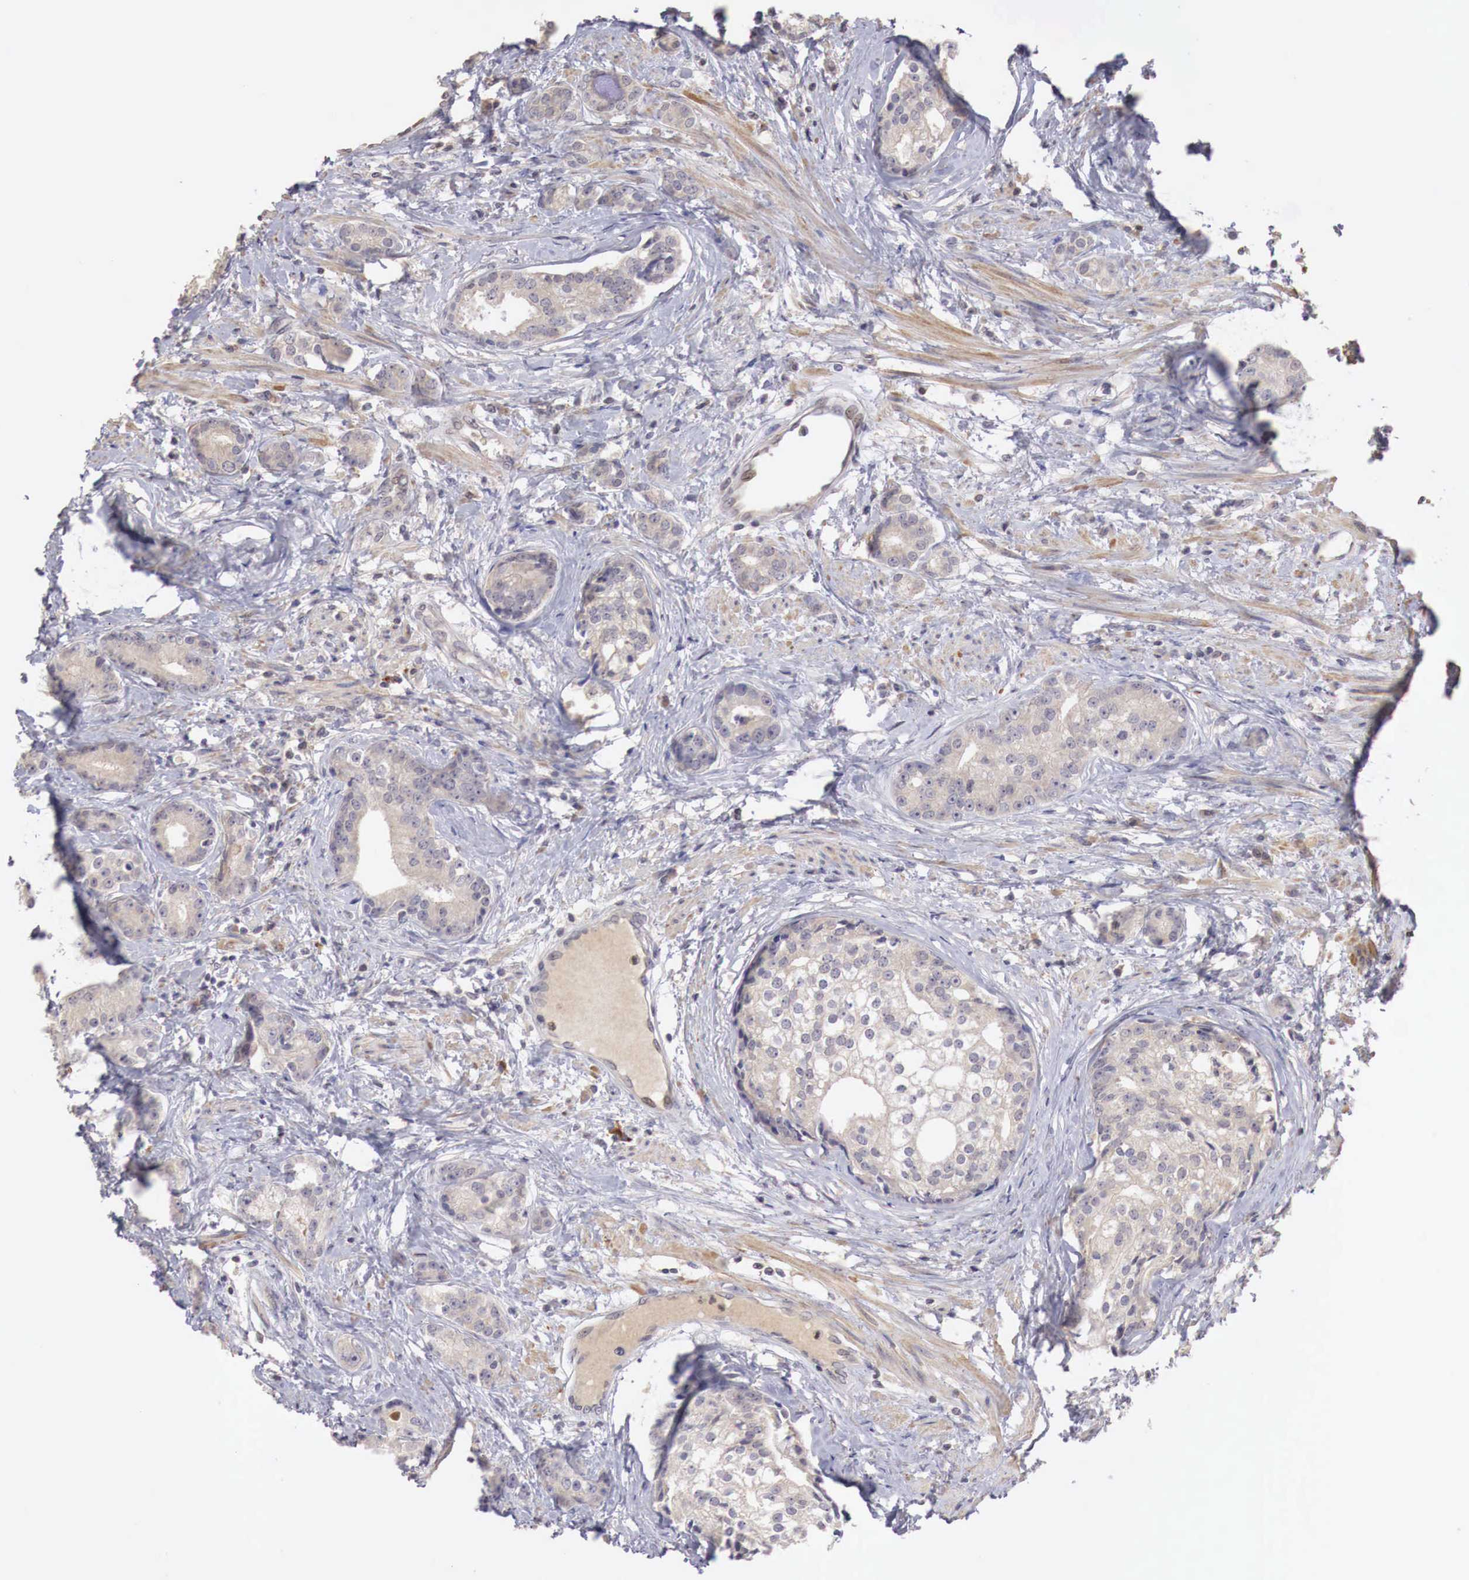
{"staining": {"intensity": "weak", "quantity": ">75%", "location": "cytoplasmic/membranous"}, "tissue": "prostate cancer", "cell_type": "Tumor cells", "image_type": "cancer", "snomed": [{"axis": "morphology", "description": "Adenocarcinoma, Medium grade"}, {"axis": "topography", "description": "Prostate"}], "caption": "A brown stain highlights weak cytoplasmic/membranous positivity of a protein in prostate cancer tumor cells. (DAB IHC with brightfield microscopy, high magnification).", "gene": "TBC1D9", "patient": {"sex": "male", "age": 59}}